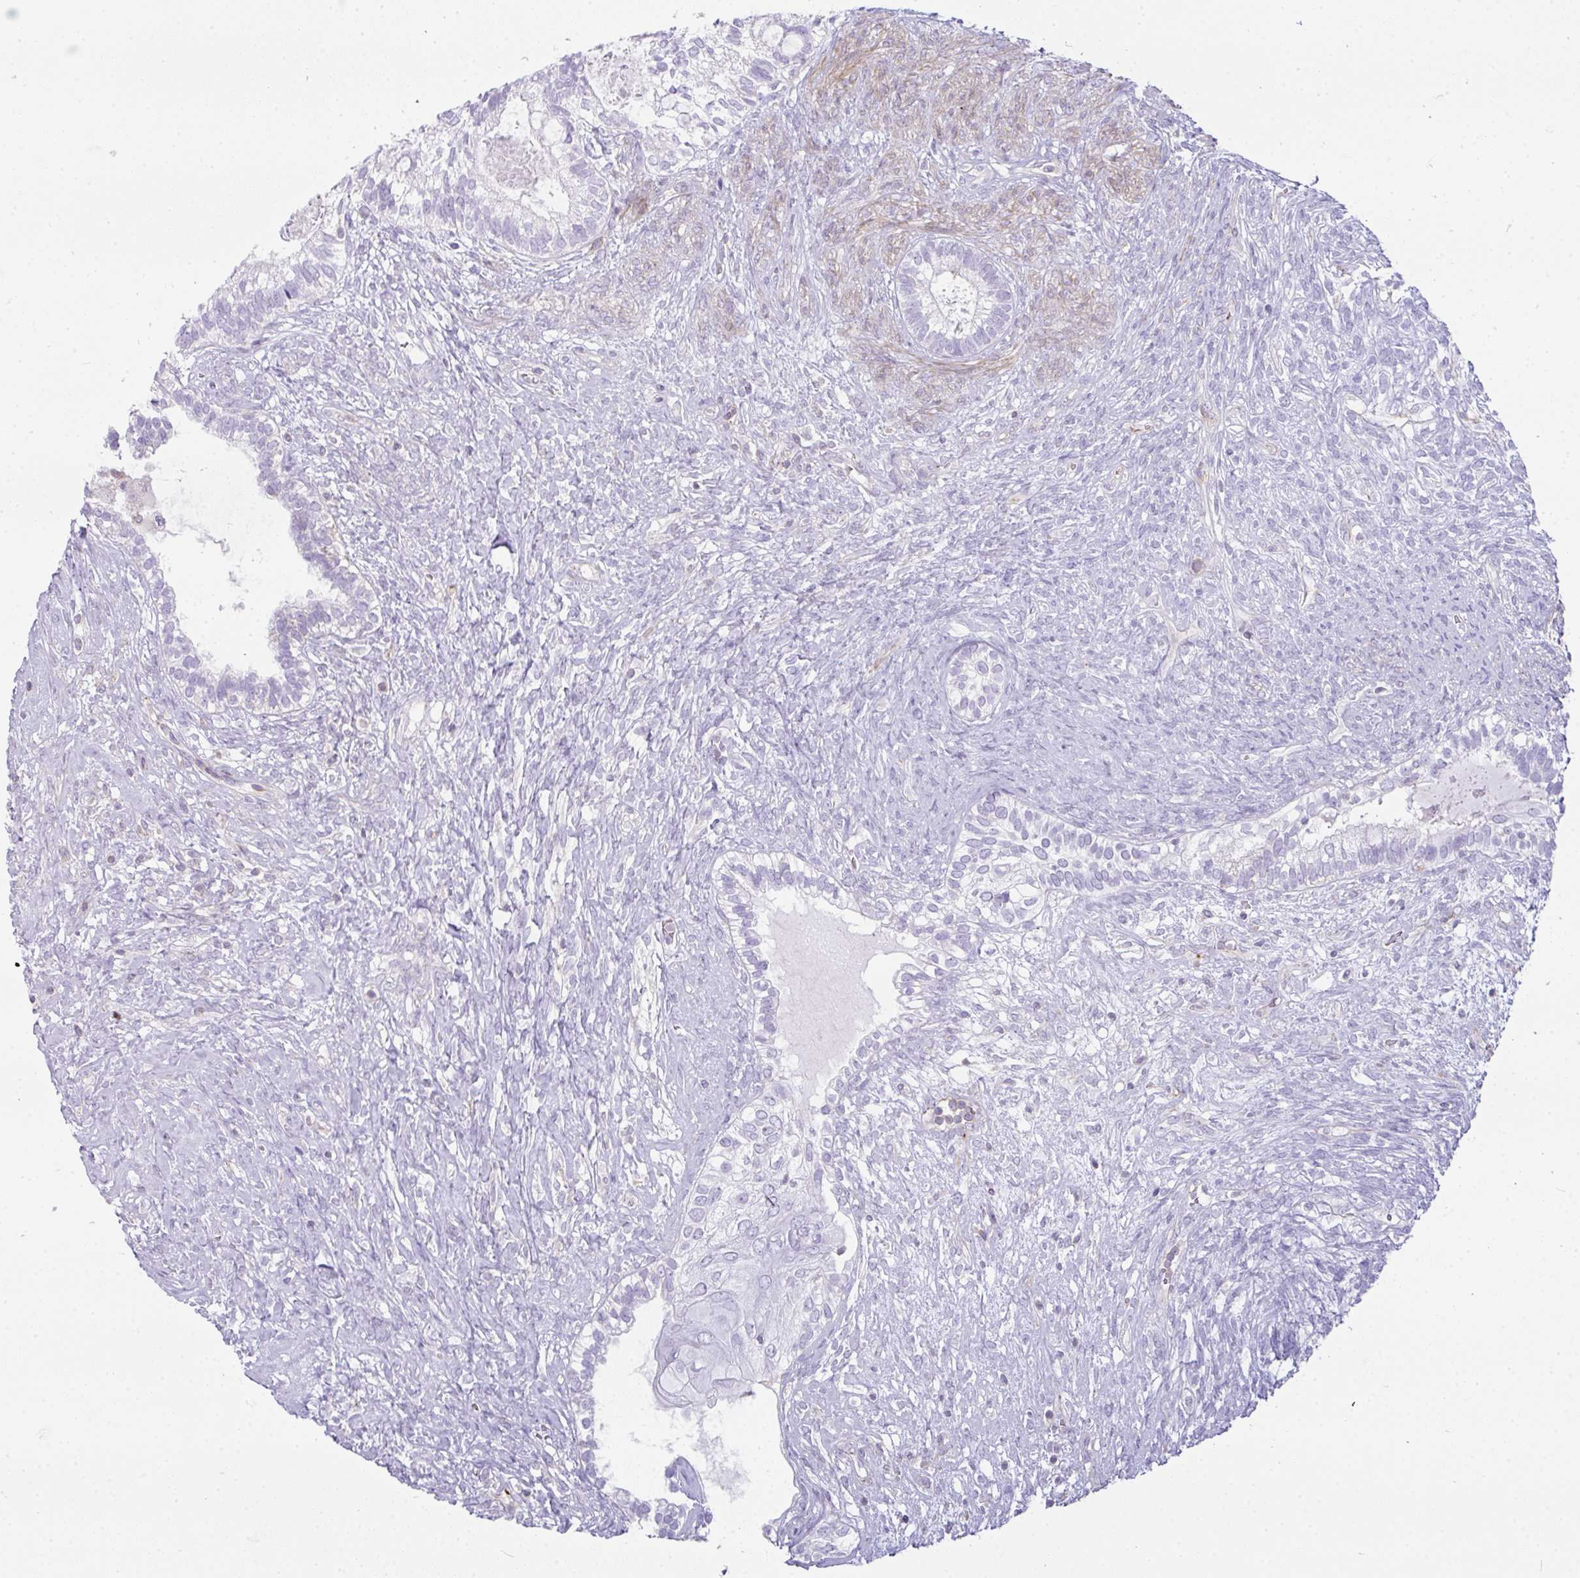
{"staining": {"intensity": "negative", "quantity": "none", "location": "none"}, "tissue": "testis cancer", "cell_type": "Tumor cells", "image_type": "cancer", "snomed": [{"axis": "morphology", "description": "Seminoma, NOS"}, {"axis": "morphology", "description": "Carcinoma, Embryonal, NOS"}, {"axis": "topography", "description": "Testis"}], "caption": "Tumor cells show no significant staining in embryonal carcinoma (testis). Brightfield microscopy of IHC stained with DAB (3,3'-diaminobenzidine) (brown) and hematoxylin (blue), captured at high magnification.", "gene": "CDRT15", "patient": {"sex": "male", "age": 41}}